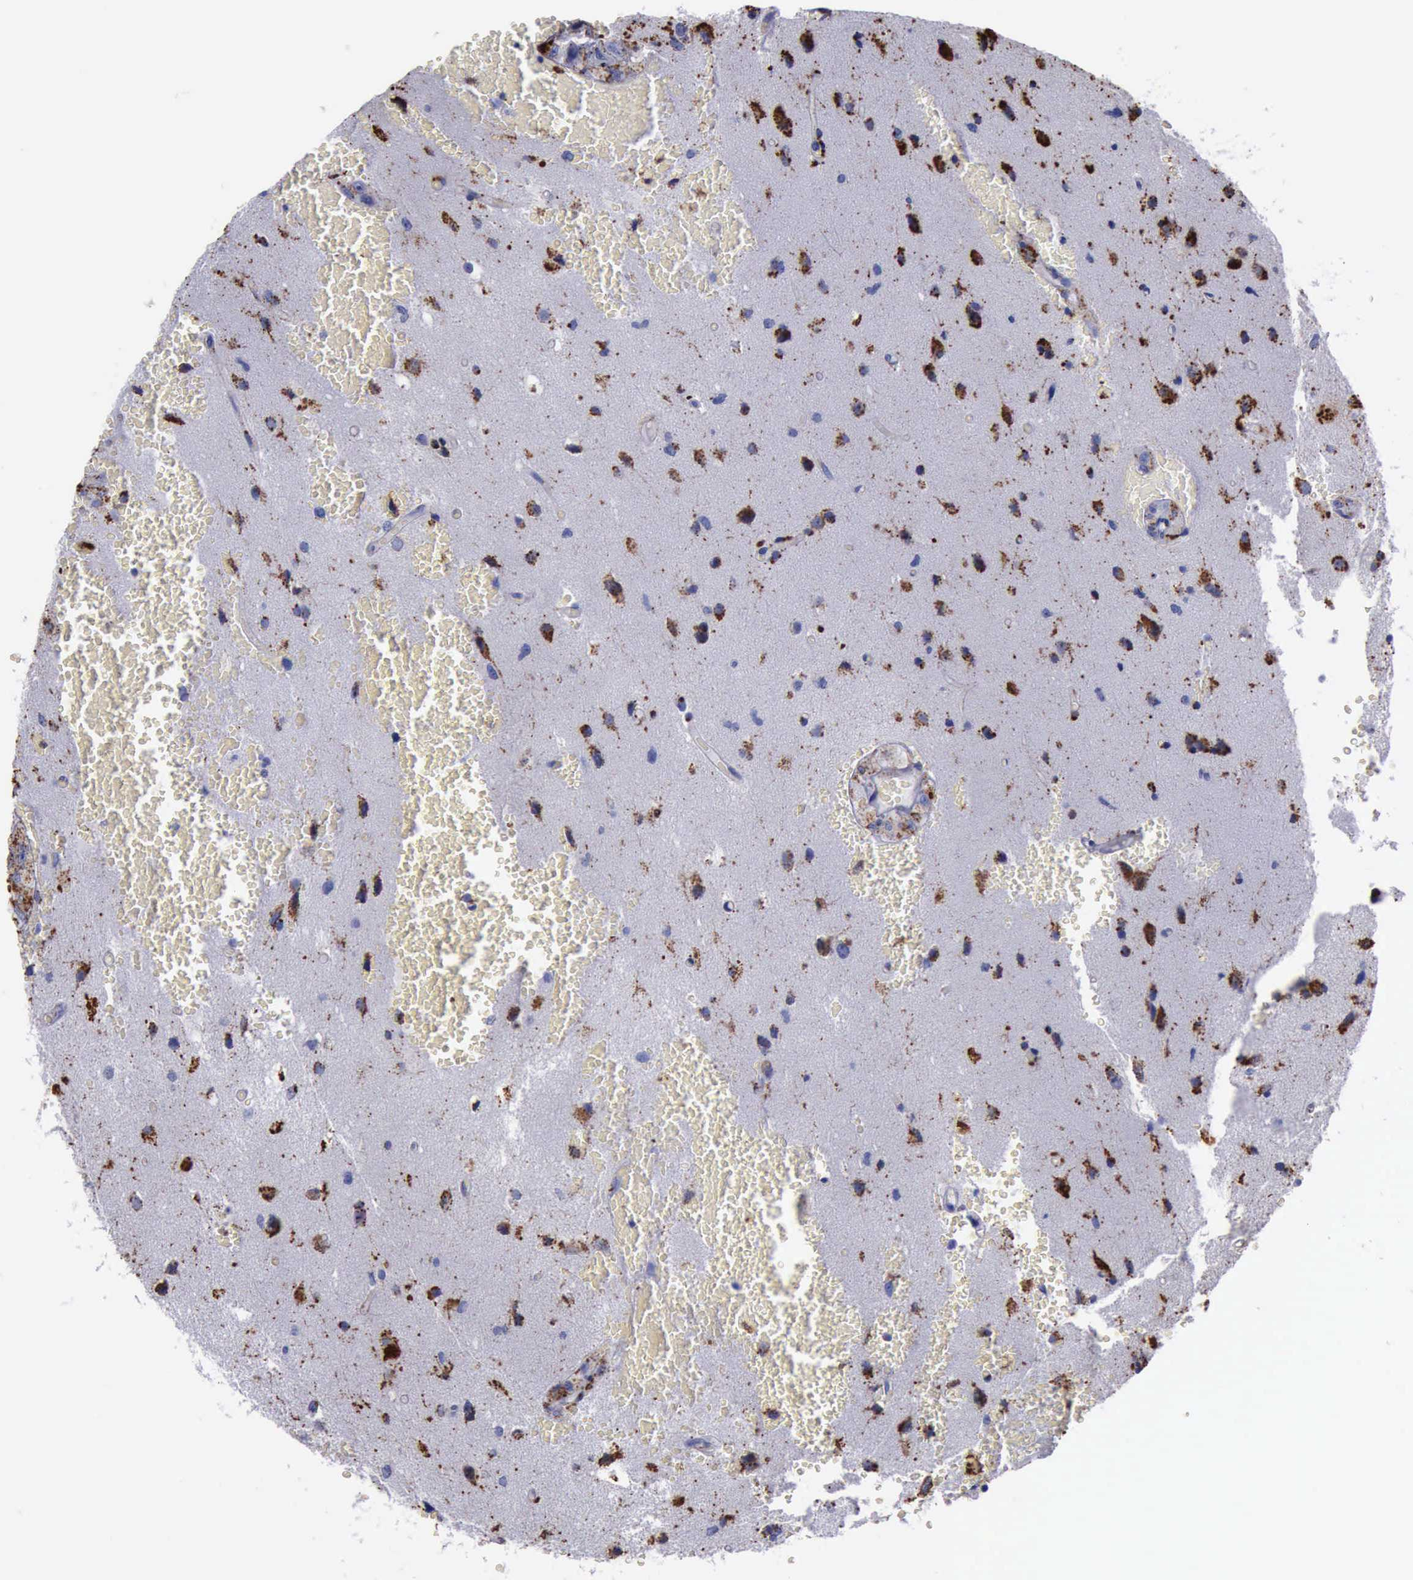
{"staining": {"intensity": "moderate", "quantity": "25%-75%", "location": "cytoplasmic/membranous"}, "tissue": "glioma", "cell_type": "Tumor cells", "image_type": "cancer", "snomed": [{"axis": "morphology", "description": "Glioma, malignant, High grade"}, {"axis": "topography", "description": "Brain"}], "caption": "IHC (DAB) staining of glioma exhibits moderate cytoplasmic/membranous protein expression in approximately 25%-75% of tumor cells.", "gene": "CTSD", "patient": {"sex": "male", "age": 48}}